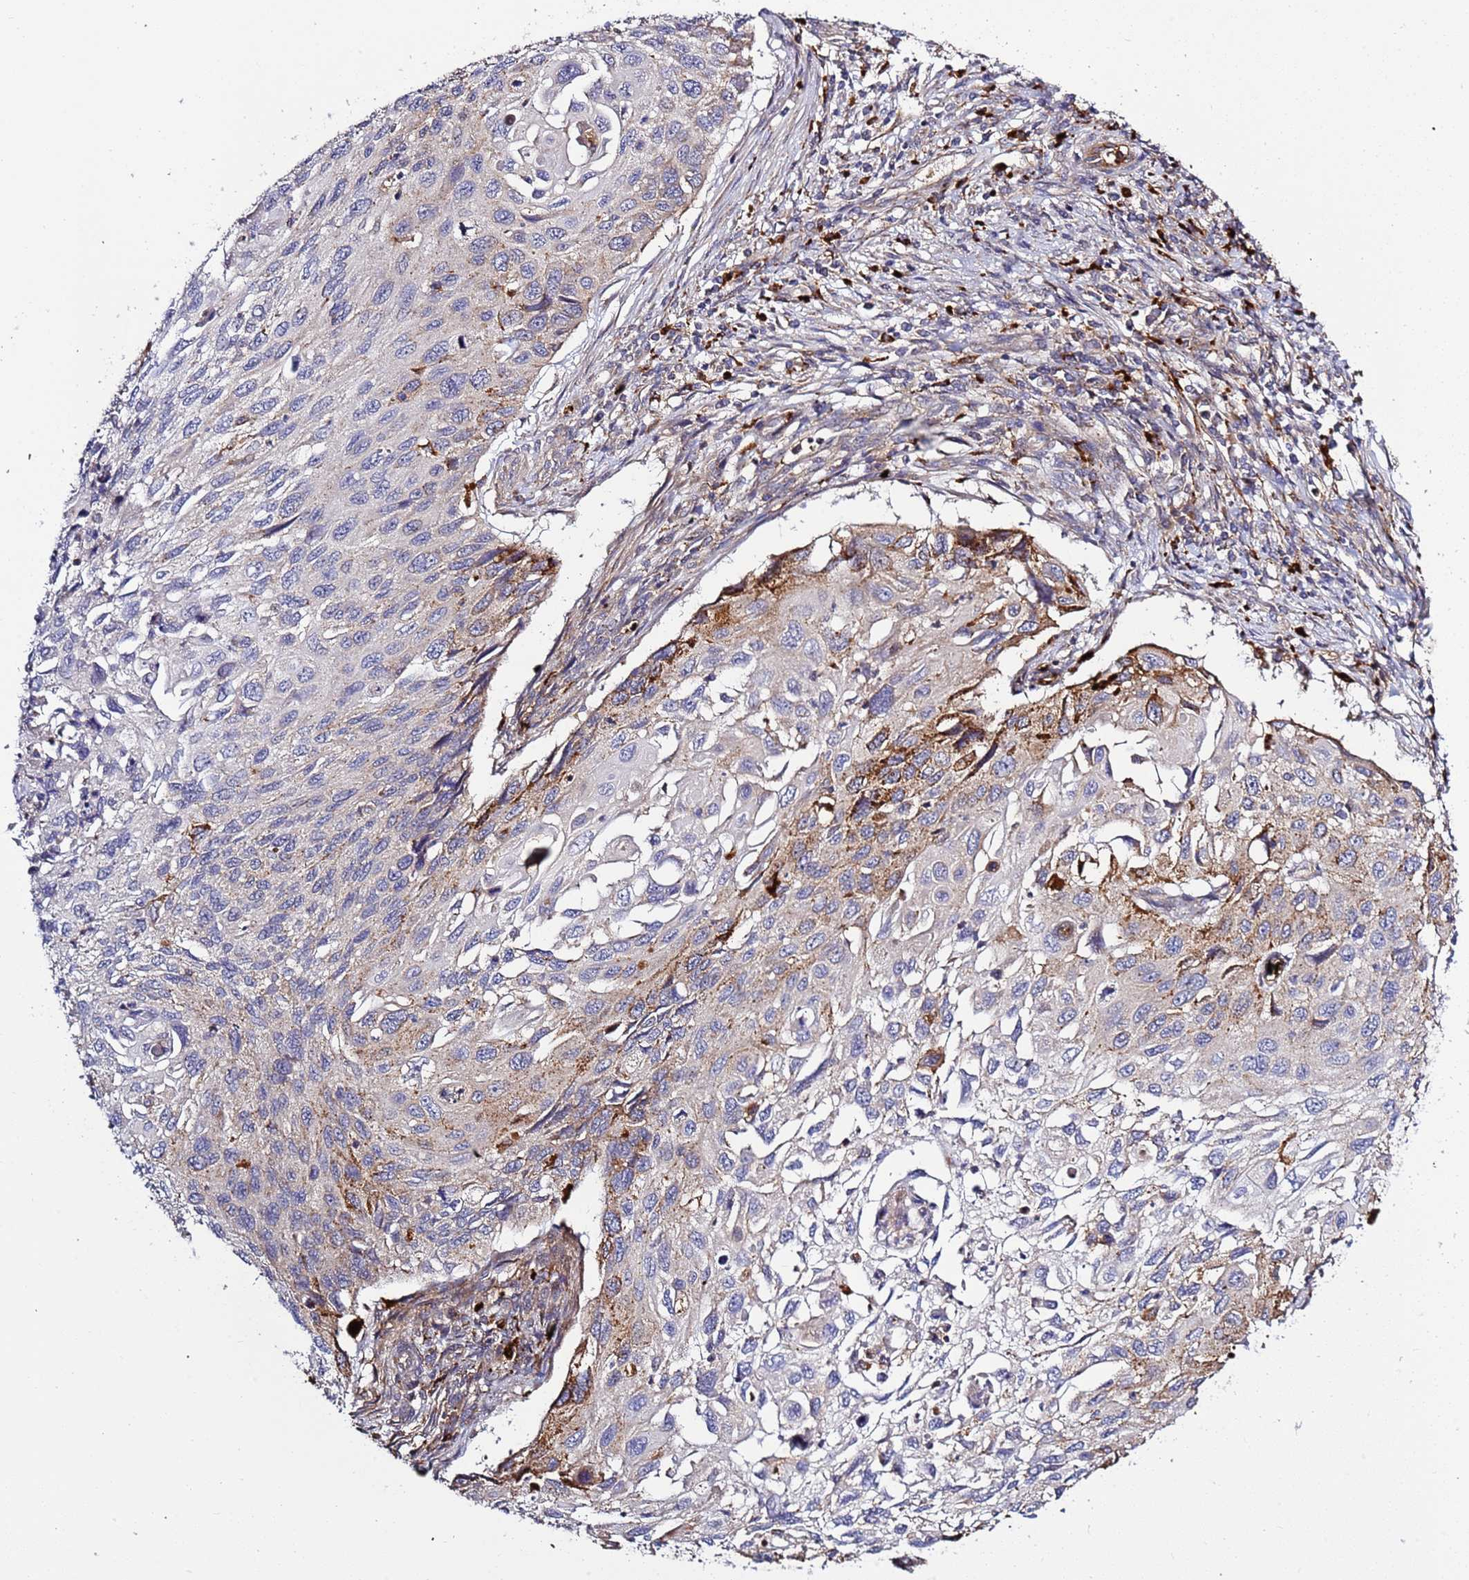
{"staining": {"intensity": "moderate", "quantity": "<25%", "location": "cytoplasmic/membranous"}, "tissue": "cervical cancer", "cell_type": "Tumor cells", "image_type": "cancer", "snomed": [{"axis": "morphology", "description": "Squamous cell carcinoma, NOS"}, {"axis": "topography", "description": "Cervix"}], "caption": "Cervical cancer stained for a protein reveals moderate cytoplasmic/membranous positivity in tumor cells.", "gene": "VPS36", "patient": {"sex": "female", "age": 70}}